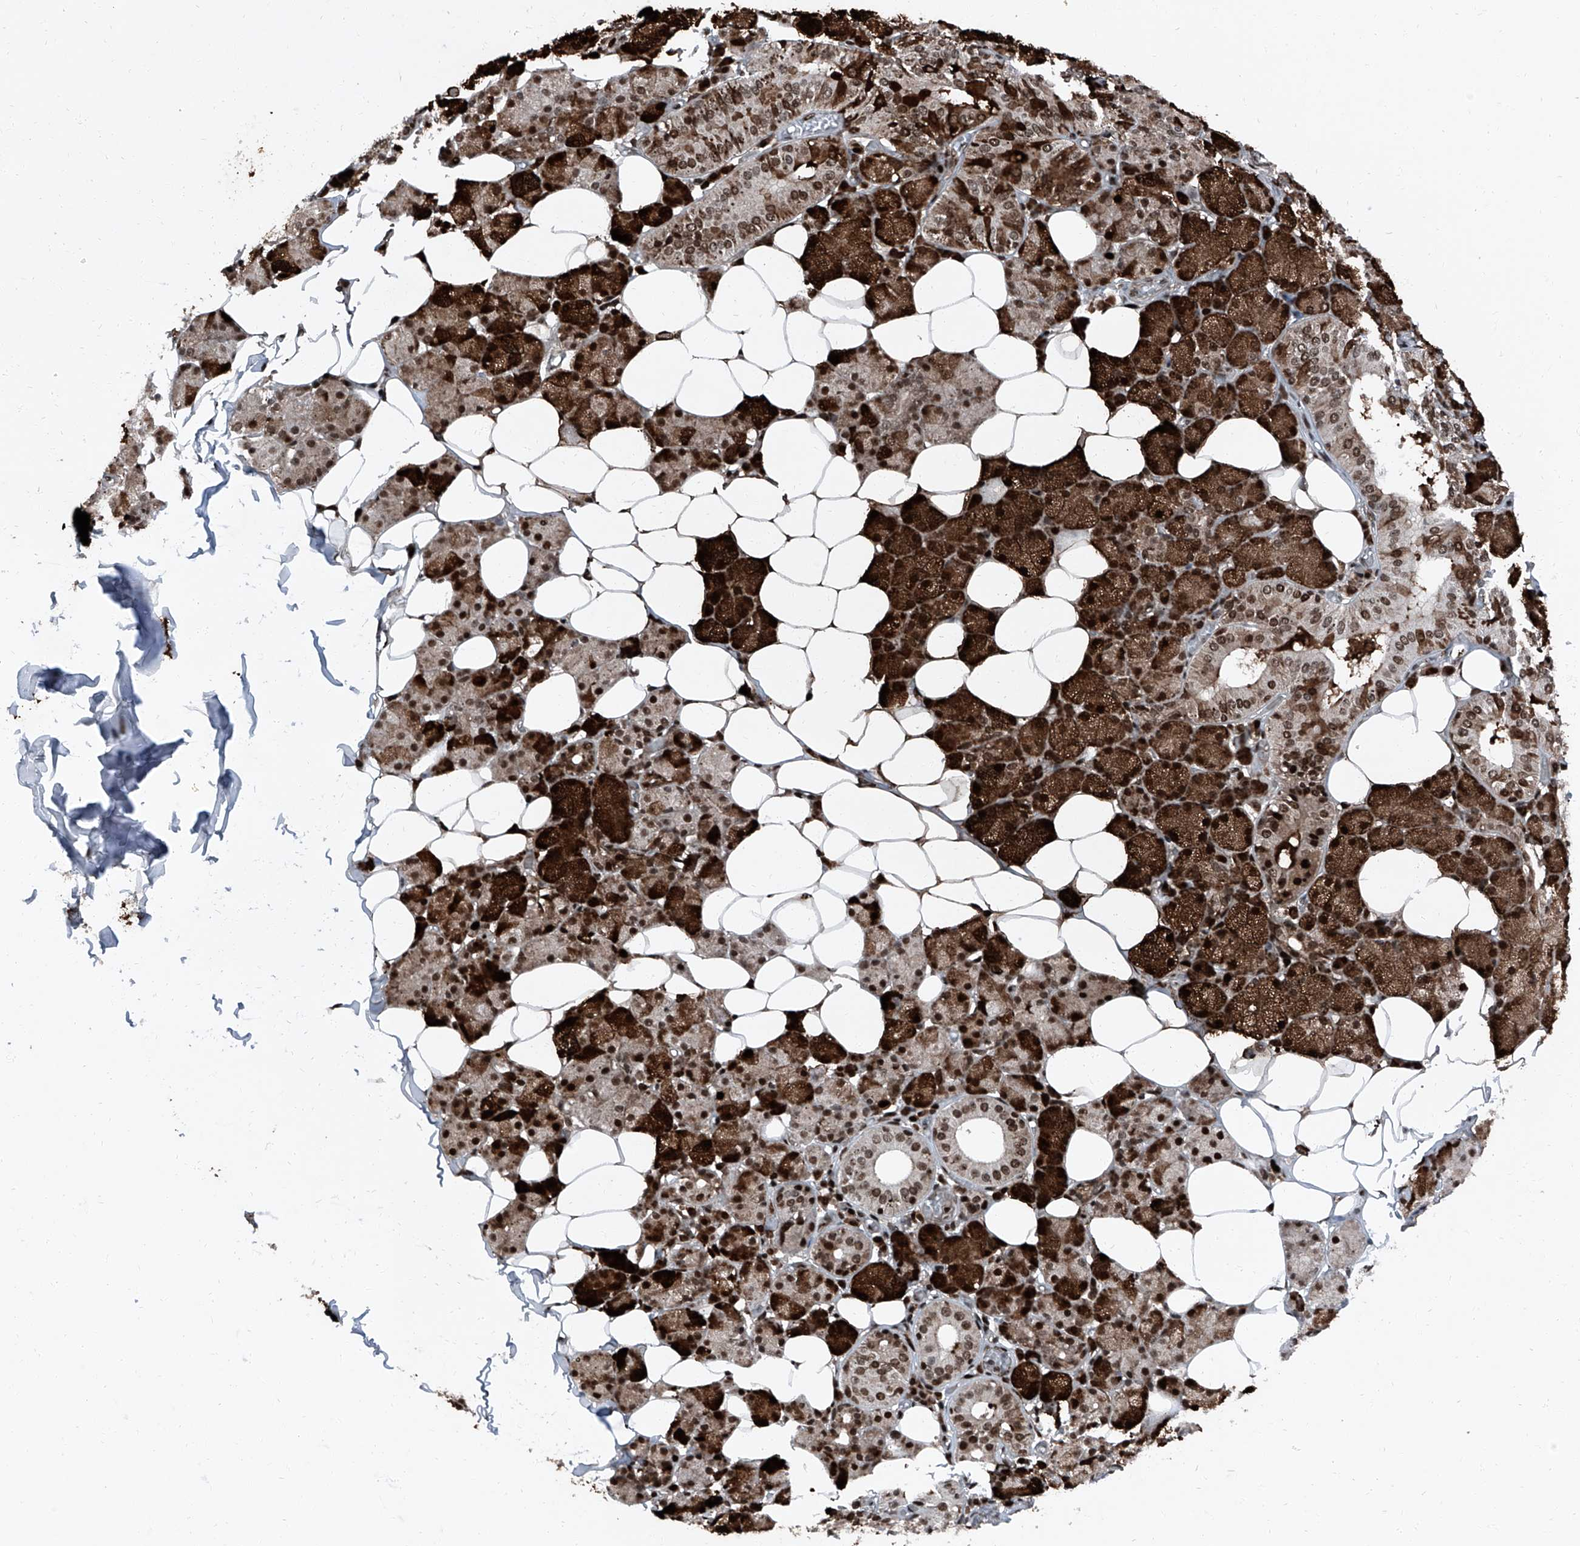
{"staining": {"intensity": "strong", "quantity": ">75%", "location": "cytoplasmic/membranous,nuclear"}, "tissue": "salivary gland", "cell_type": "Glandular cells", "image_type": "normal", "snomed": [{"axis": "morphology", "description": "Normal tissue, NOS"}, {"axis": "topography", "description": "Salivary gland"}], "caption": "Immunohistochemistry (DAB (3,3'-diaminobenzidine)) staining of unremarkable human salivary gland displays strong cytoplasmic/membranous,nuclear protein staining in about >75% of glandular cells. (DAB = brown stain, brightfield microscopy at high magnification).", "gene": "BMI1", "patient": {"sex": "female", "age": 33}}